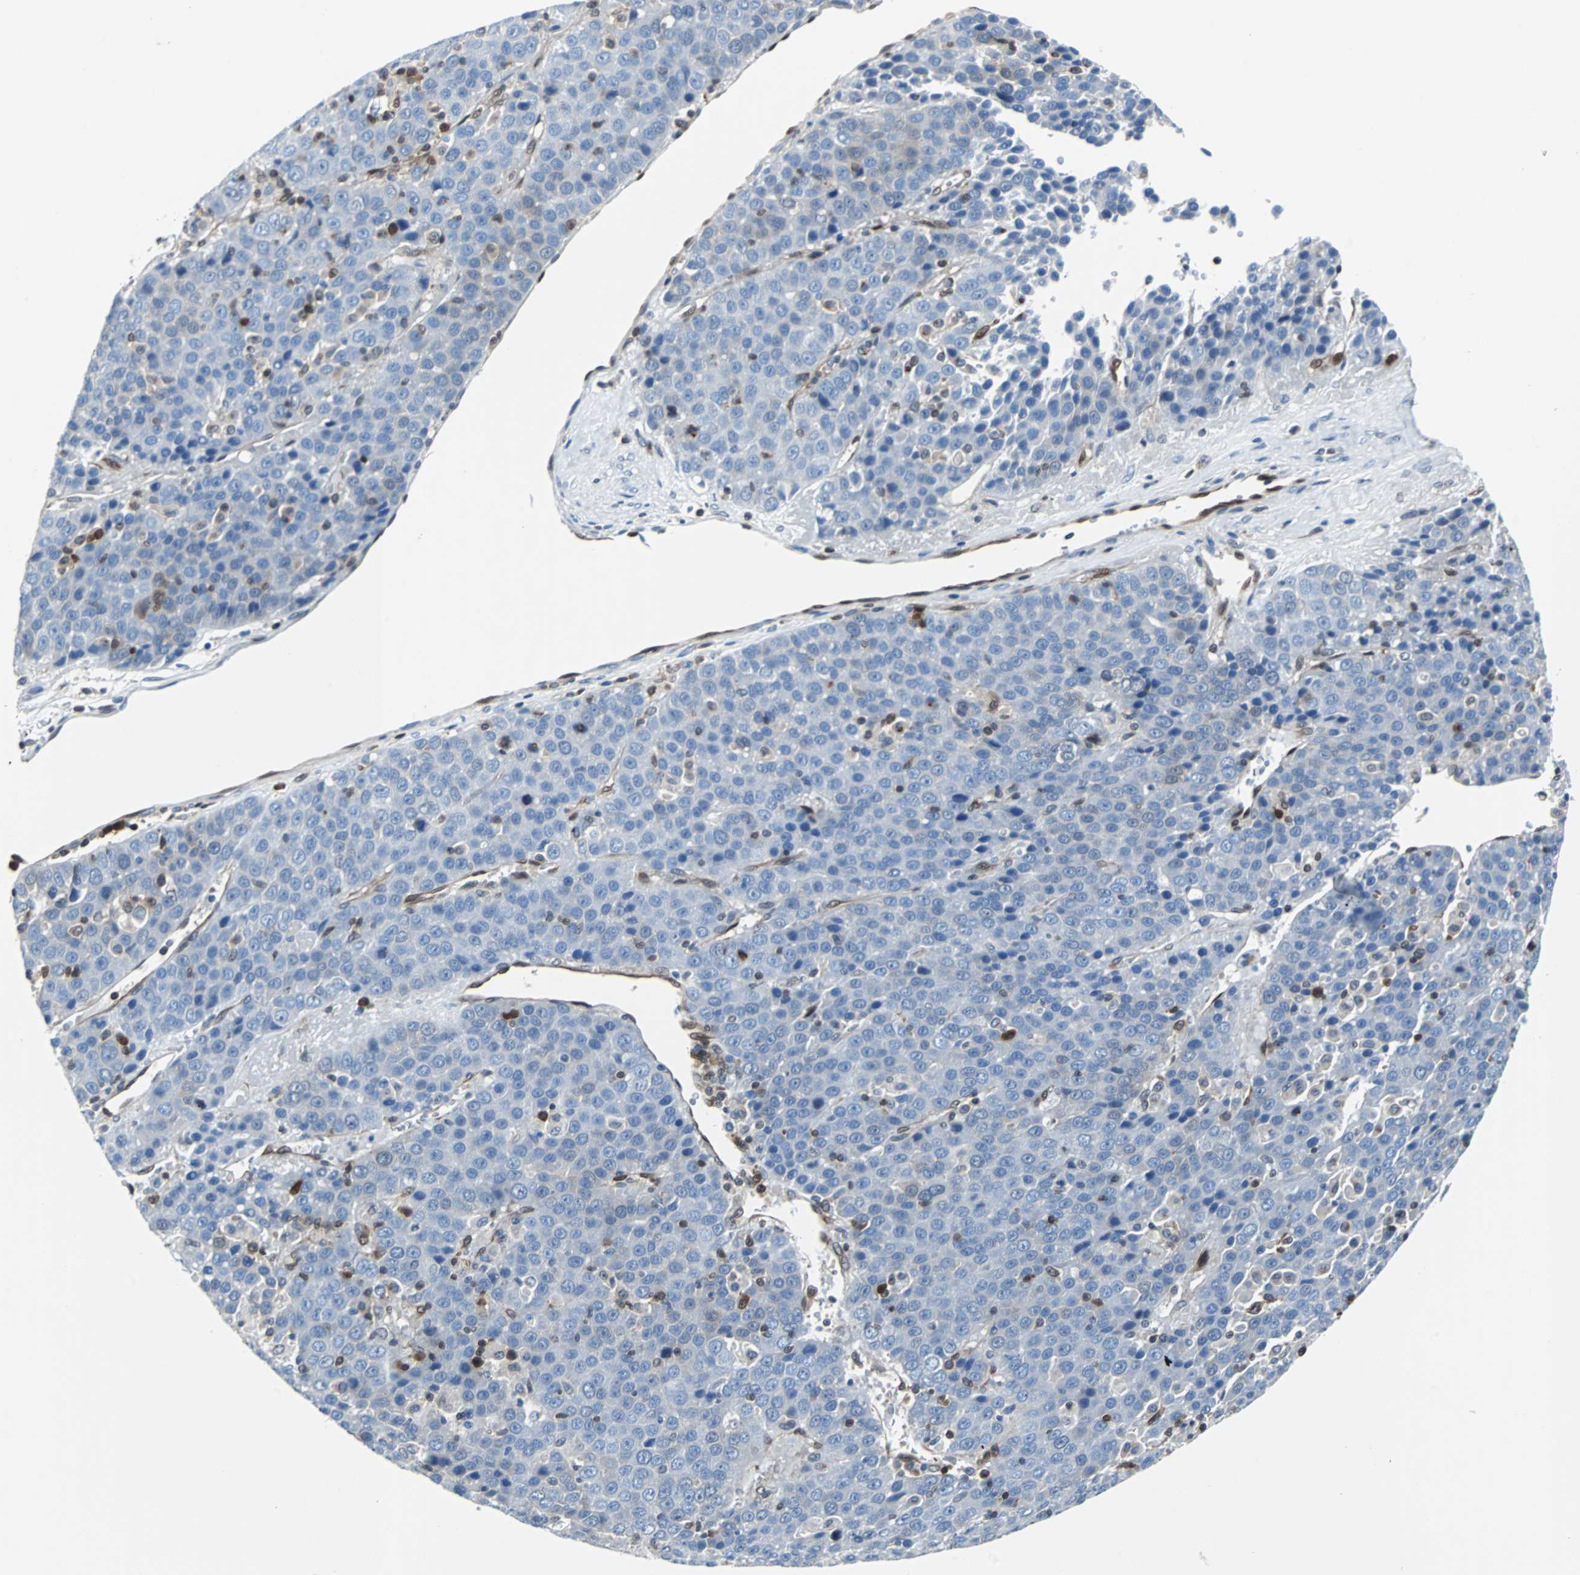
{"staining": {"intensity": "negative", "quantity": "none", "location": "none"}, "tissue": "liver cancer", "cell_type": "Tumor cells", "image_type": "cancer", "snomed": [{"axis": "morphology", "description": "Carcinoma, Hepatocellular, NOS"}, {"axis": "topography", "description": "Liver"}], "caption": "This is a micrograph of immunohistochemistry staining of liver hepatocellular carcinoma, which shows no expression in tumor cells.", "gene": "MAP2K6", "patient": {"sex": "female", "age": 53}}